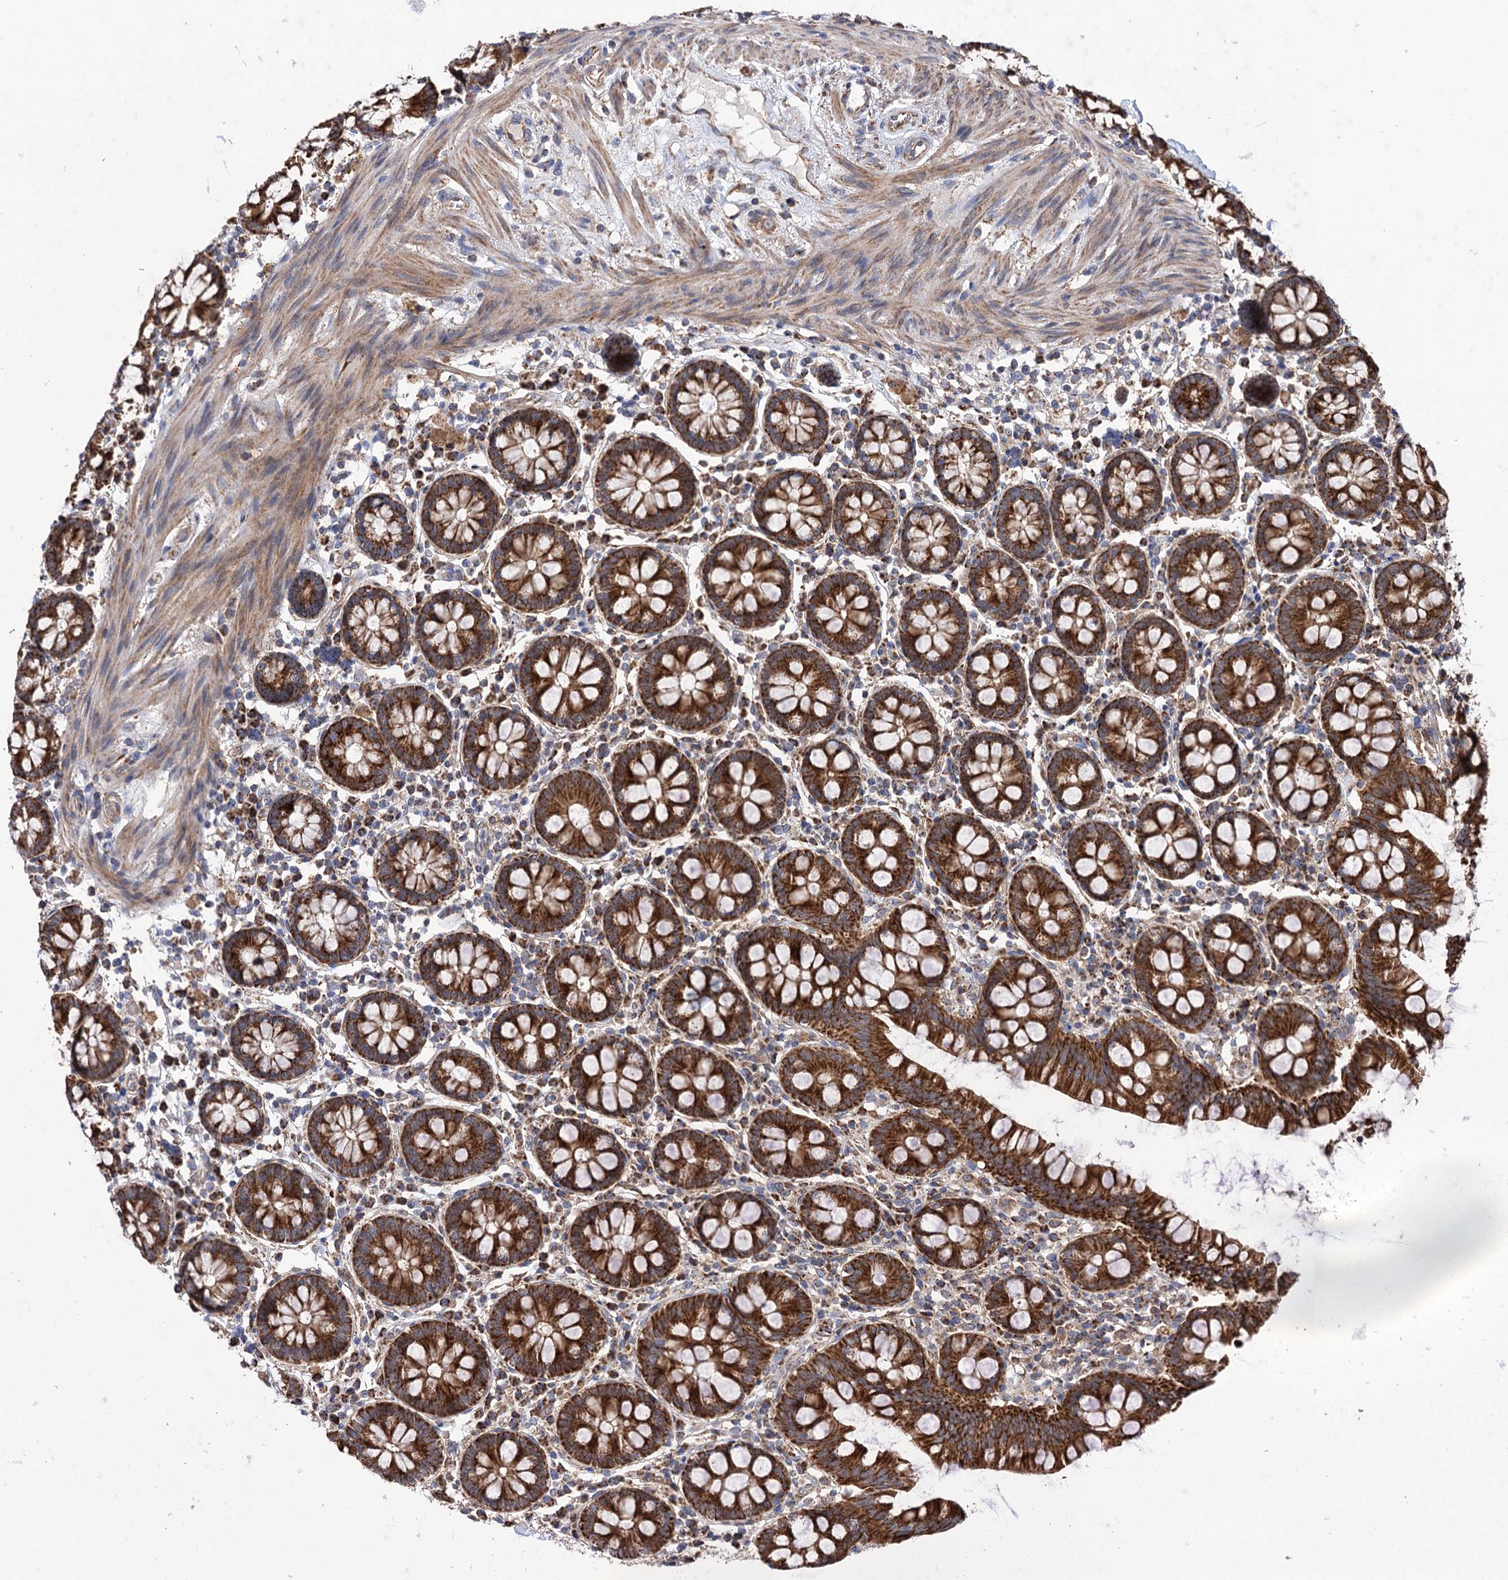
{"staining": {"intensity": "moderate", "quantity": "25%-75%", "location": "cytoplasmic/membranous"}, "tissue": "colon", "cell_type": "Endothelial cells", "image_type": "normal", "snomed": [{"axis": "morphology", "description": "Normal tissue, NOS"}, {"axis": "topography", "description": "Colon"}], "caption": "Immunohistochemistry (IHC) image of benign human colon stained for a protein (brown), which demonstrates medium levels of moderate cytoplasmic/membranous expression in about 25%-75% of endothelial cells.", "gene": "SUCLA2", "patient": {"sex": "female", "age": 79}}